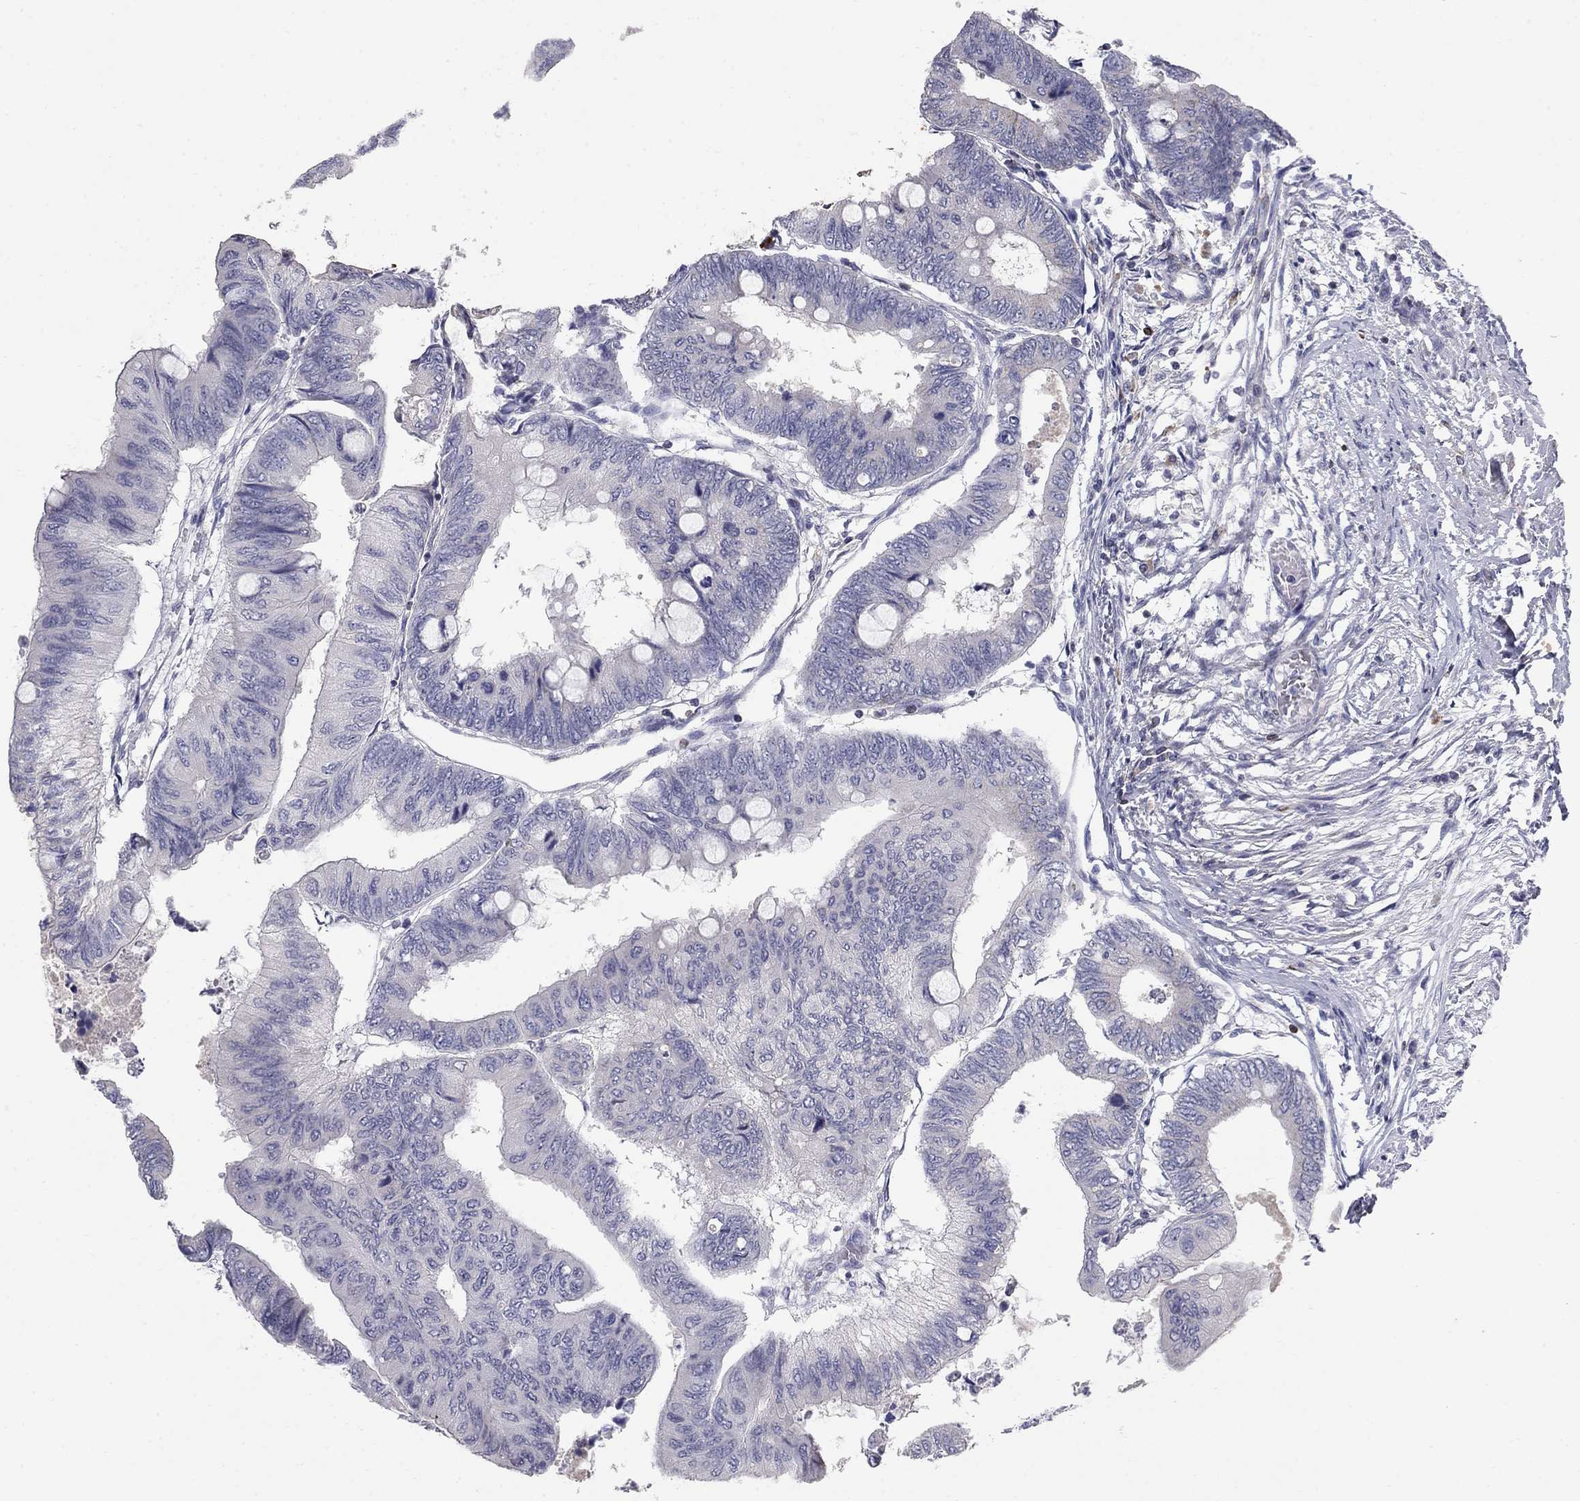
{"staining": {"intensity": "negative", "quantity": "none", "location": "none"}, "tissue": "colorectal cancer", "cell_type": "Tumor cells", "image_type": "cancer", "snomed": [{"axis": "morphology", "description": "Normal tissue, NOS"}, {"axis": "morphology", "description": "Adenocarcinoma, NOS"}, {"axis": "topography", "description": "Rectum"}, {"axis": "topography", "description": "Peripheral nerve tissue"}], "caption": "DAB immunohistochemical staining of human colorectal adenocarcinoma shows no significant positivity in tumor cells.", "gene": "NTRK2", "patient": {"sex": "male", "age": 92}}